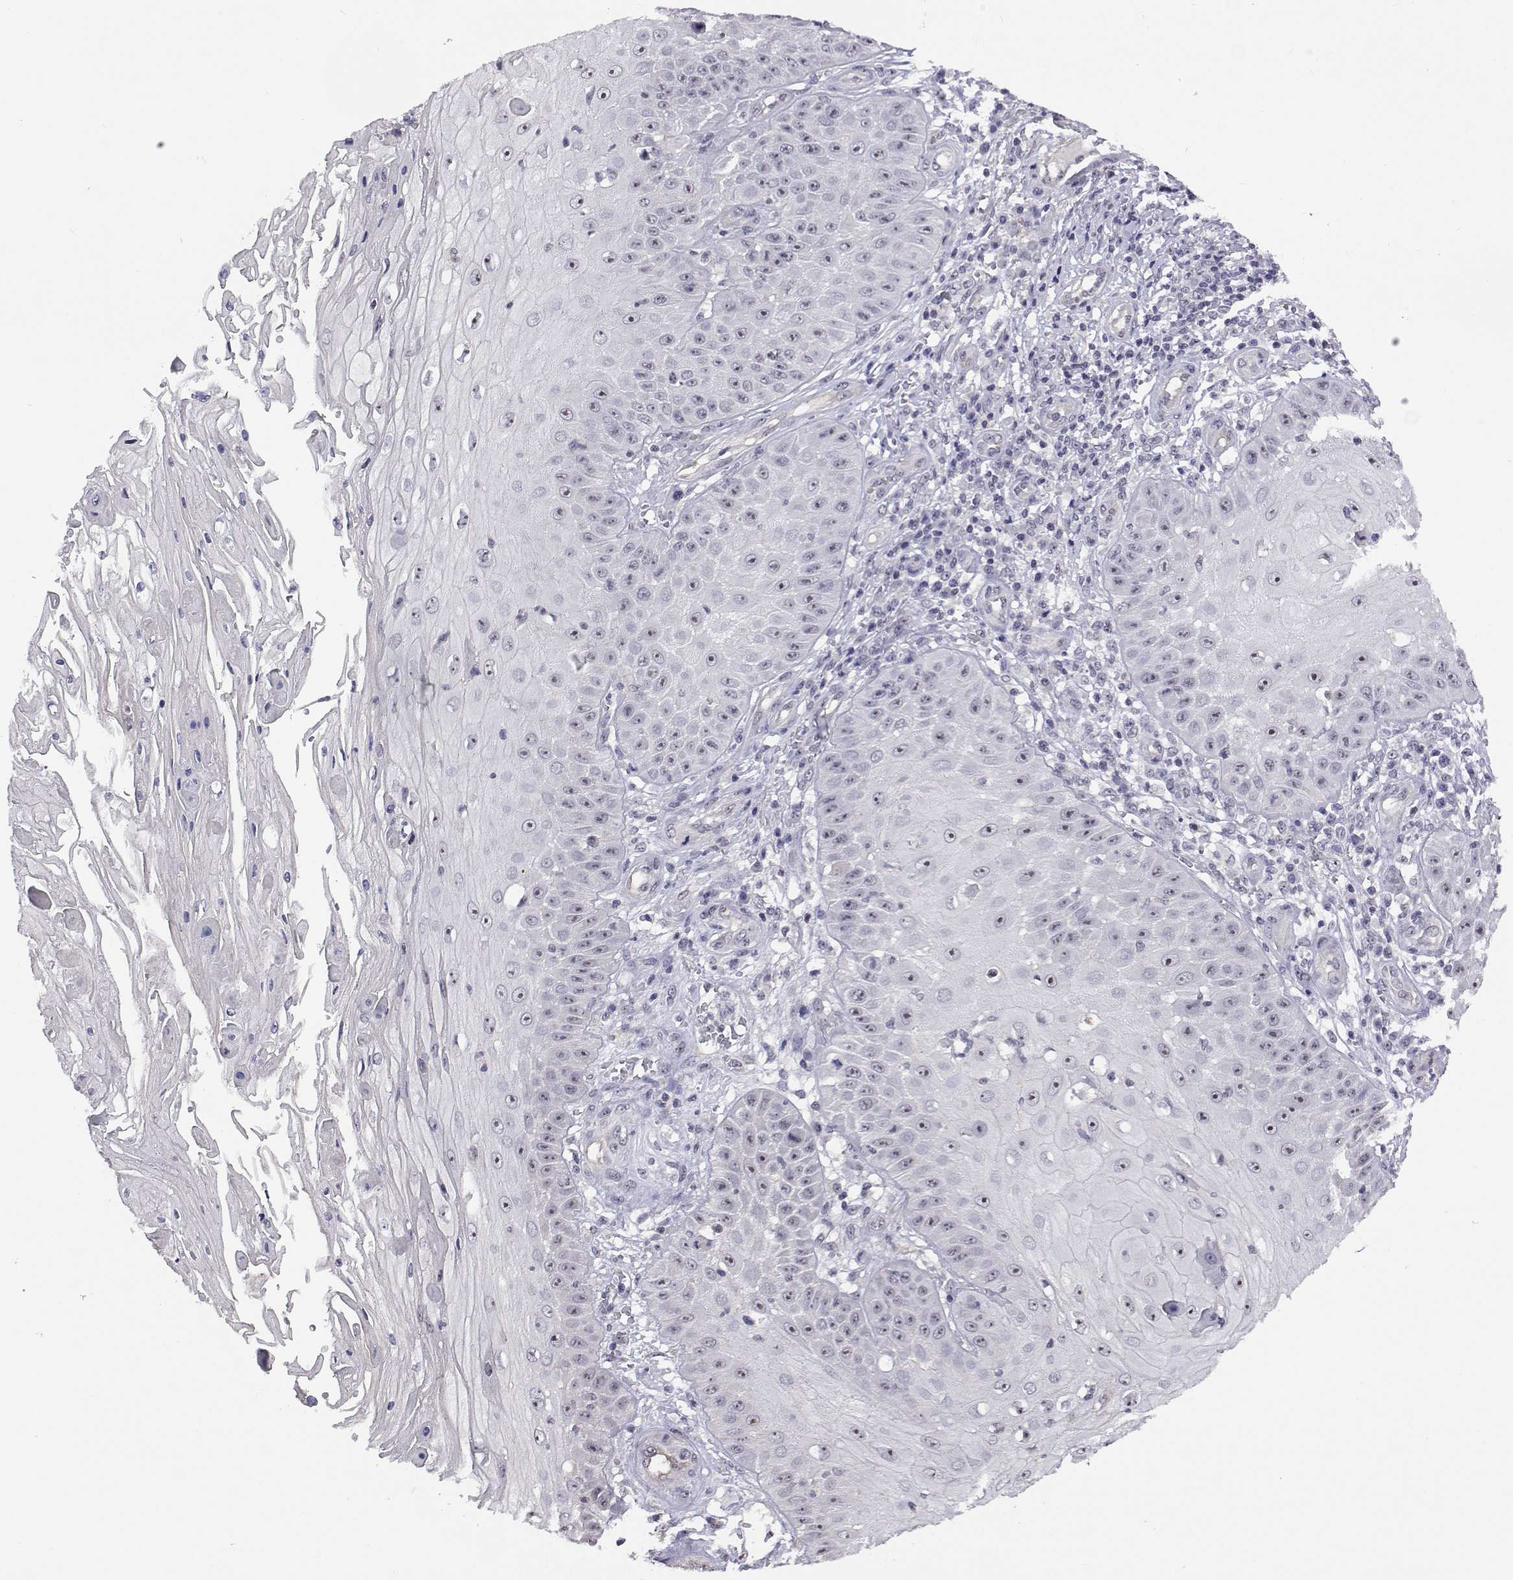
{"staining": {"intensity": "weak", "quantity": "<25%", "location": "nuclear"}, "tissue": "skin cancer", "cell_type": "Tumor cells", "image_type": "cancer", "snomed": [{"axis": "morphology", "description": "Squamous cell carcinoma, NOS"}, {"axis": "topography", "description": "Skin"}], "caption": "This image is of skin squamous cell carcinoma stained with IHC to label a protein in brown with the nuclei are counter-stained blue. There is no positivity in tumor cells.", "gene": "NHP2", "patient": {"sex": "male", "age": 70}}